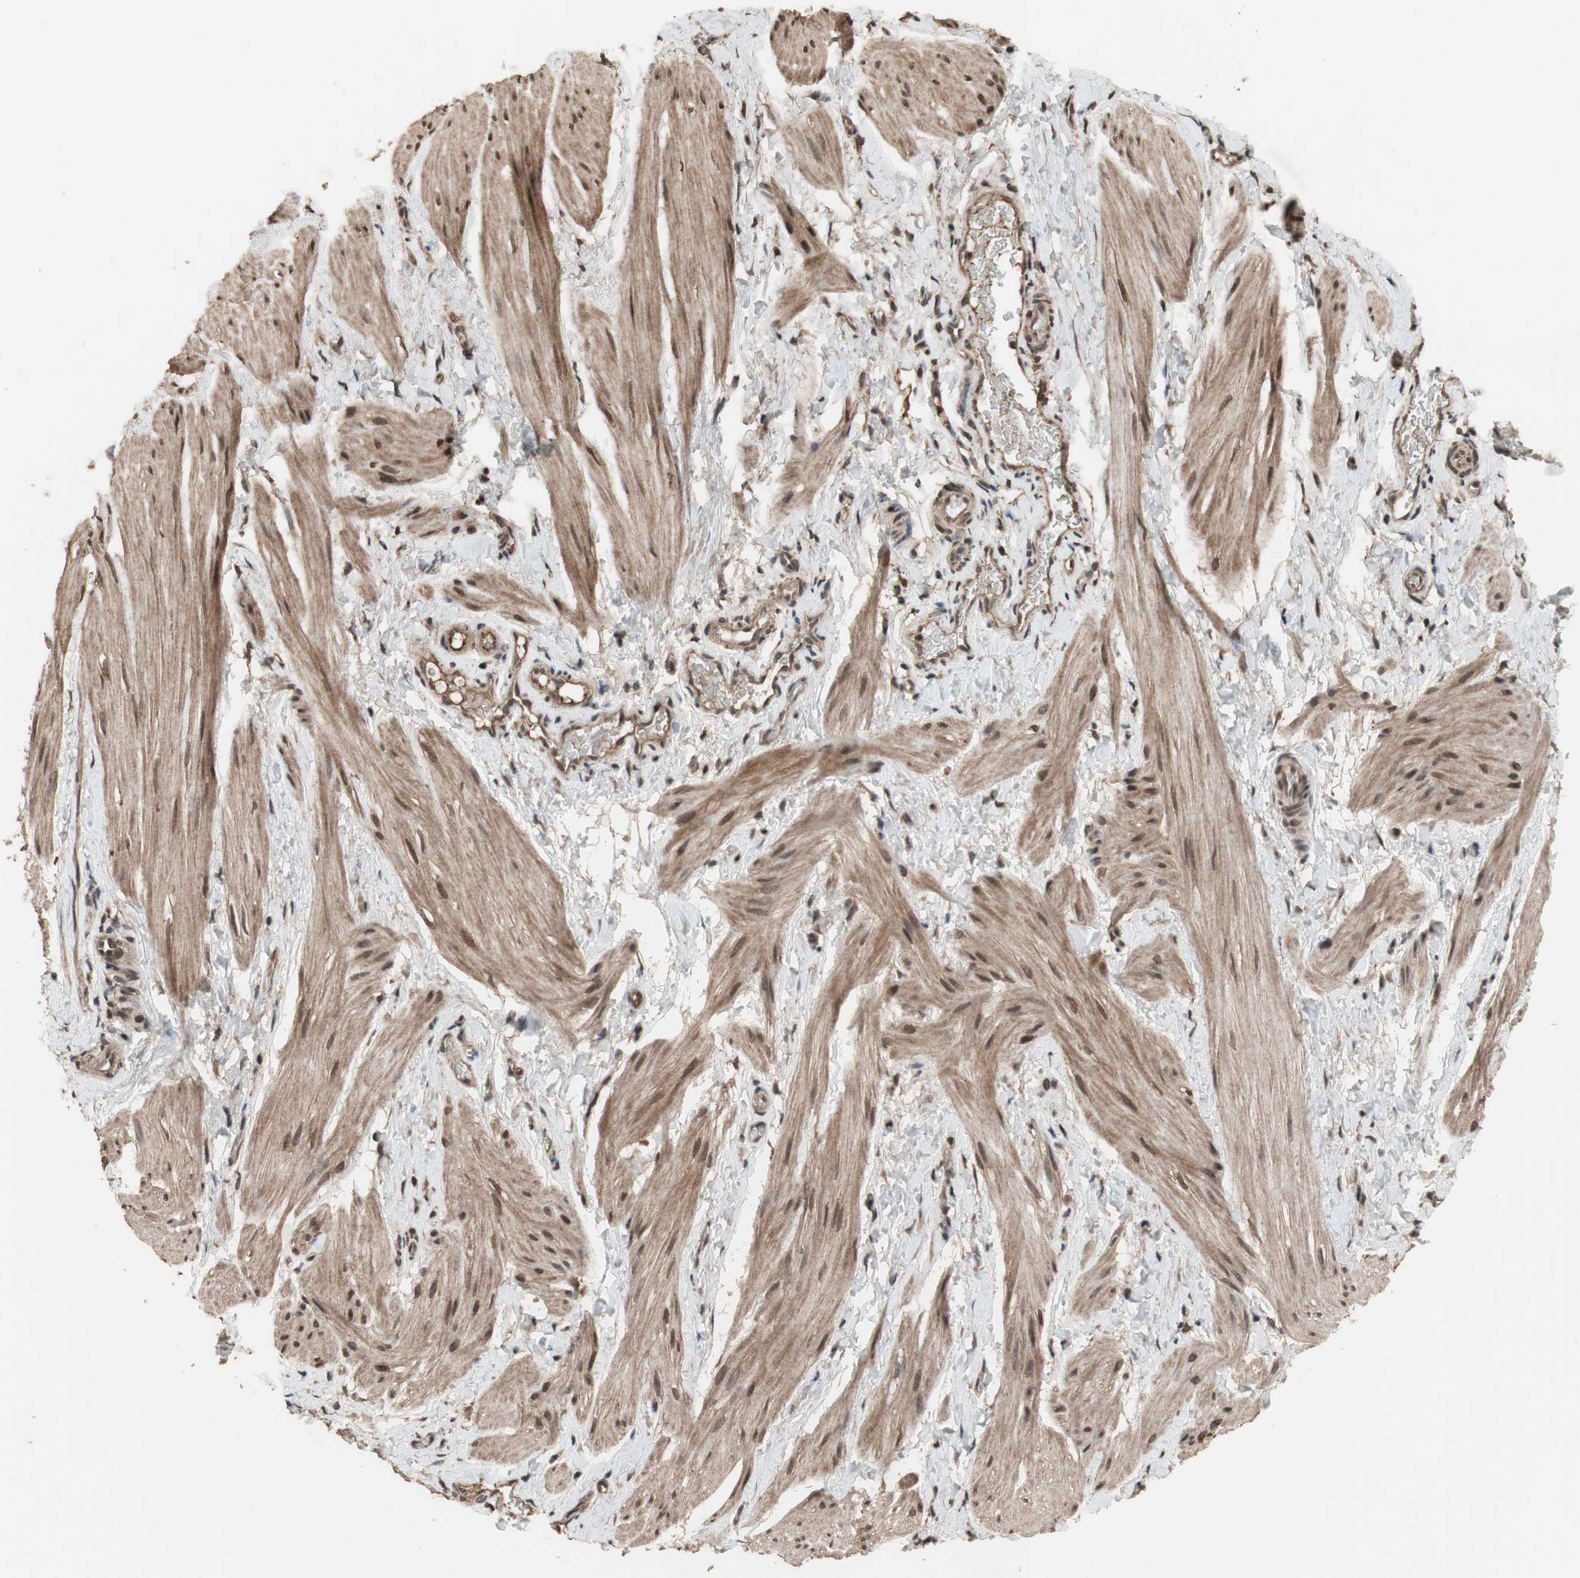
{"staining": {"intensity": "moderate", "quantity": "25%-75%", "location": "cytoplasmic/membranous,nuclear"}, "tissue": "smooth muscle", "cell_type": "Smooth muscle cells", "image_type": "normal", "snomed": [{"axis": "morphology", "description": "Normal tissue, NOS"}, {"axis": "topography", "description": "Smooth muscle"}], "caption": "About 25%-75% of smooth muscle cells in unremarkable human smooth muscle demonstrate moderate cytoplasmic/membranous,nuclear protein expression as visualized by brown immunohistochemical staining.", "gene": "KANSL1", "patient": {"sex": "male", "age": 16}}